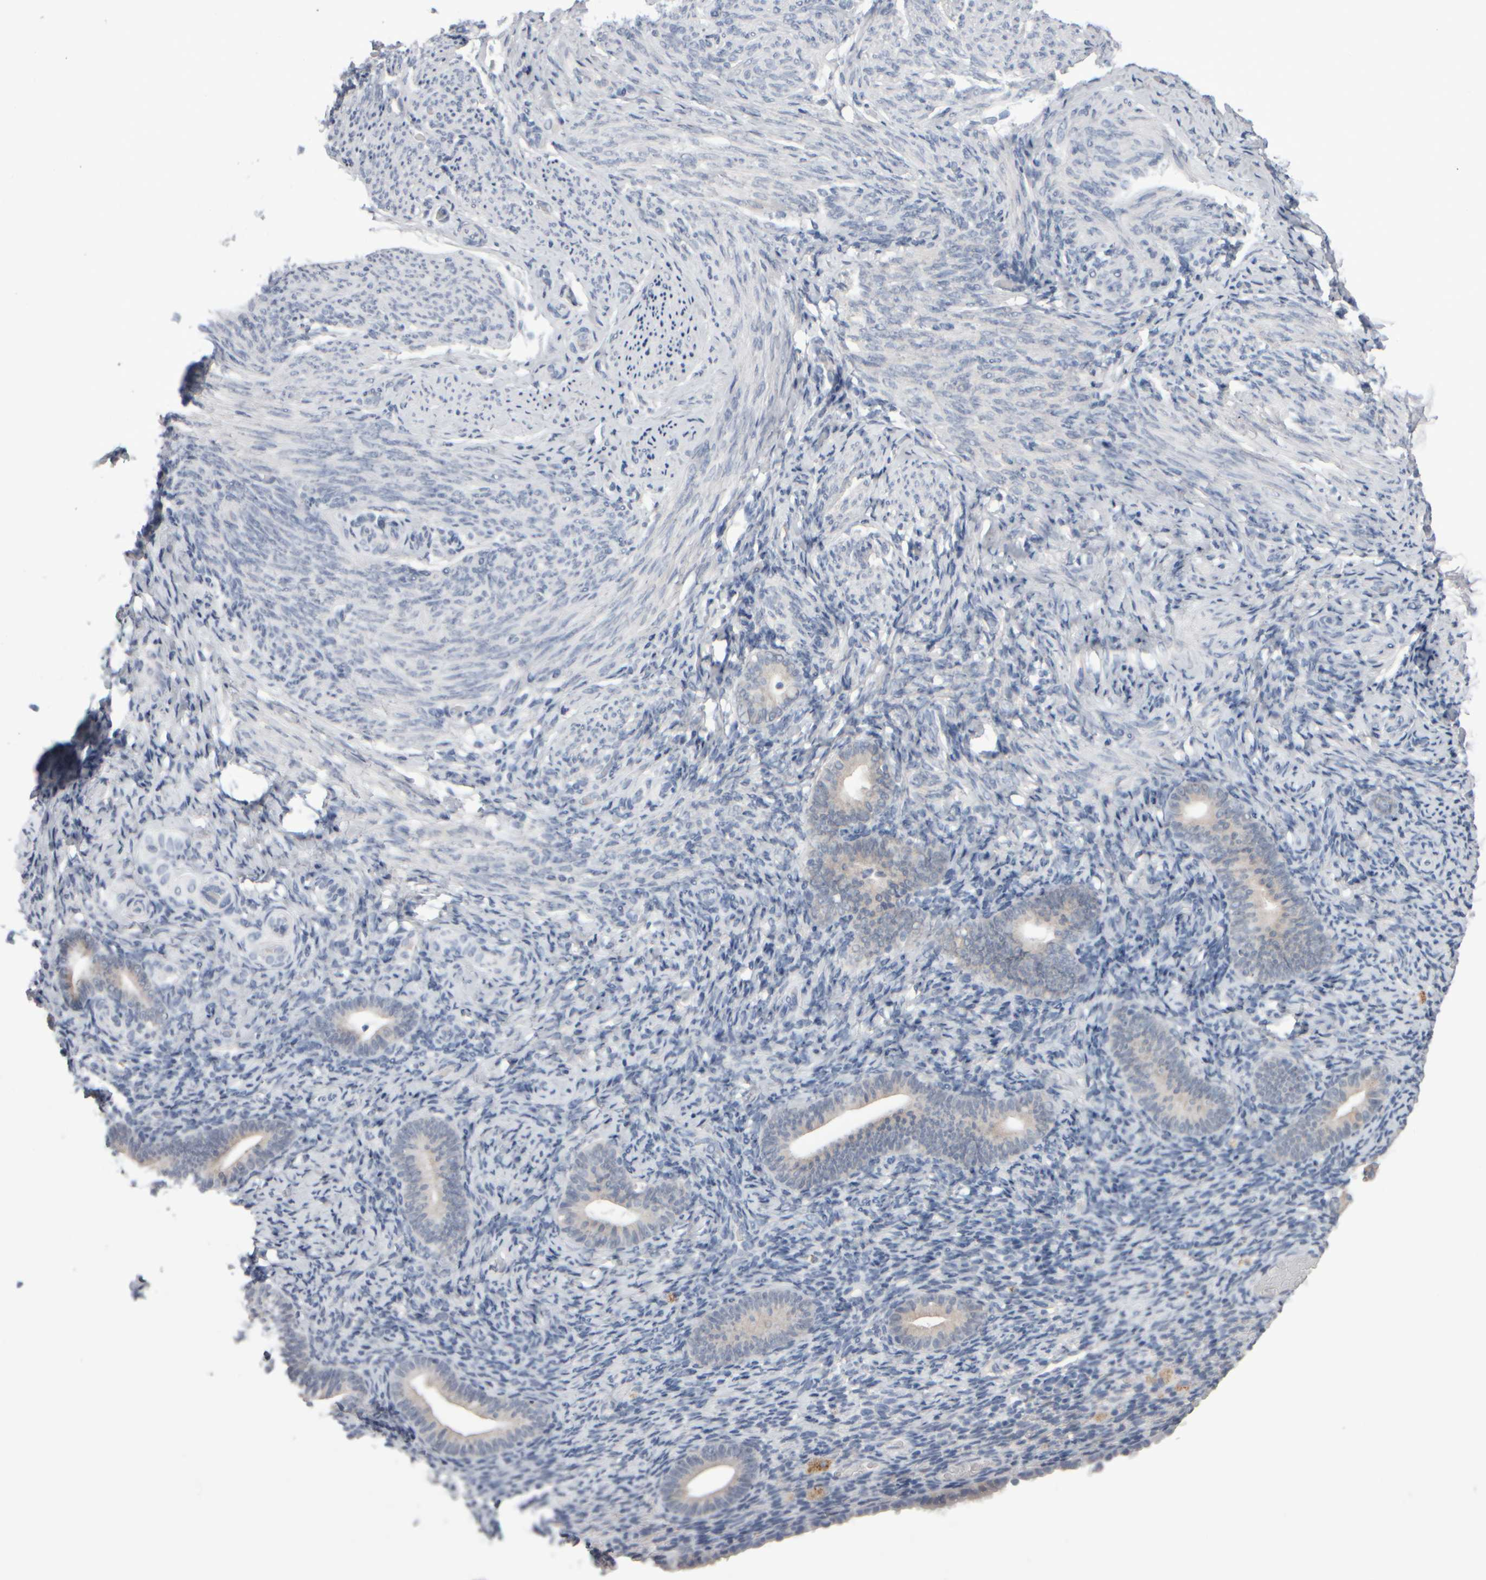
{"staining": {"intensity": "negative", "quantity": "none", "location": "none"}, "tissue": "endometrium", "cell_type": "Cells in endometrial stroma", "image_type": "normal", "snomed": [{"axis": "morphology", "description": "Normal tissue, NOS"}, {"axis": "topography", "description": "Endometrium"}], "caption": "Protein analysis of benign endometrium demonstrates no significant positivity in cells in endometrial stroma. Nuclei are stained in blue.", "gene": "EPHX2", "patient": {"sex": "female", "age": 51}}